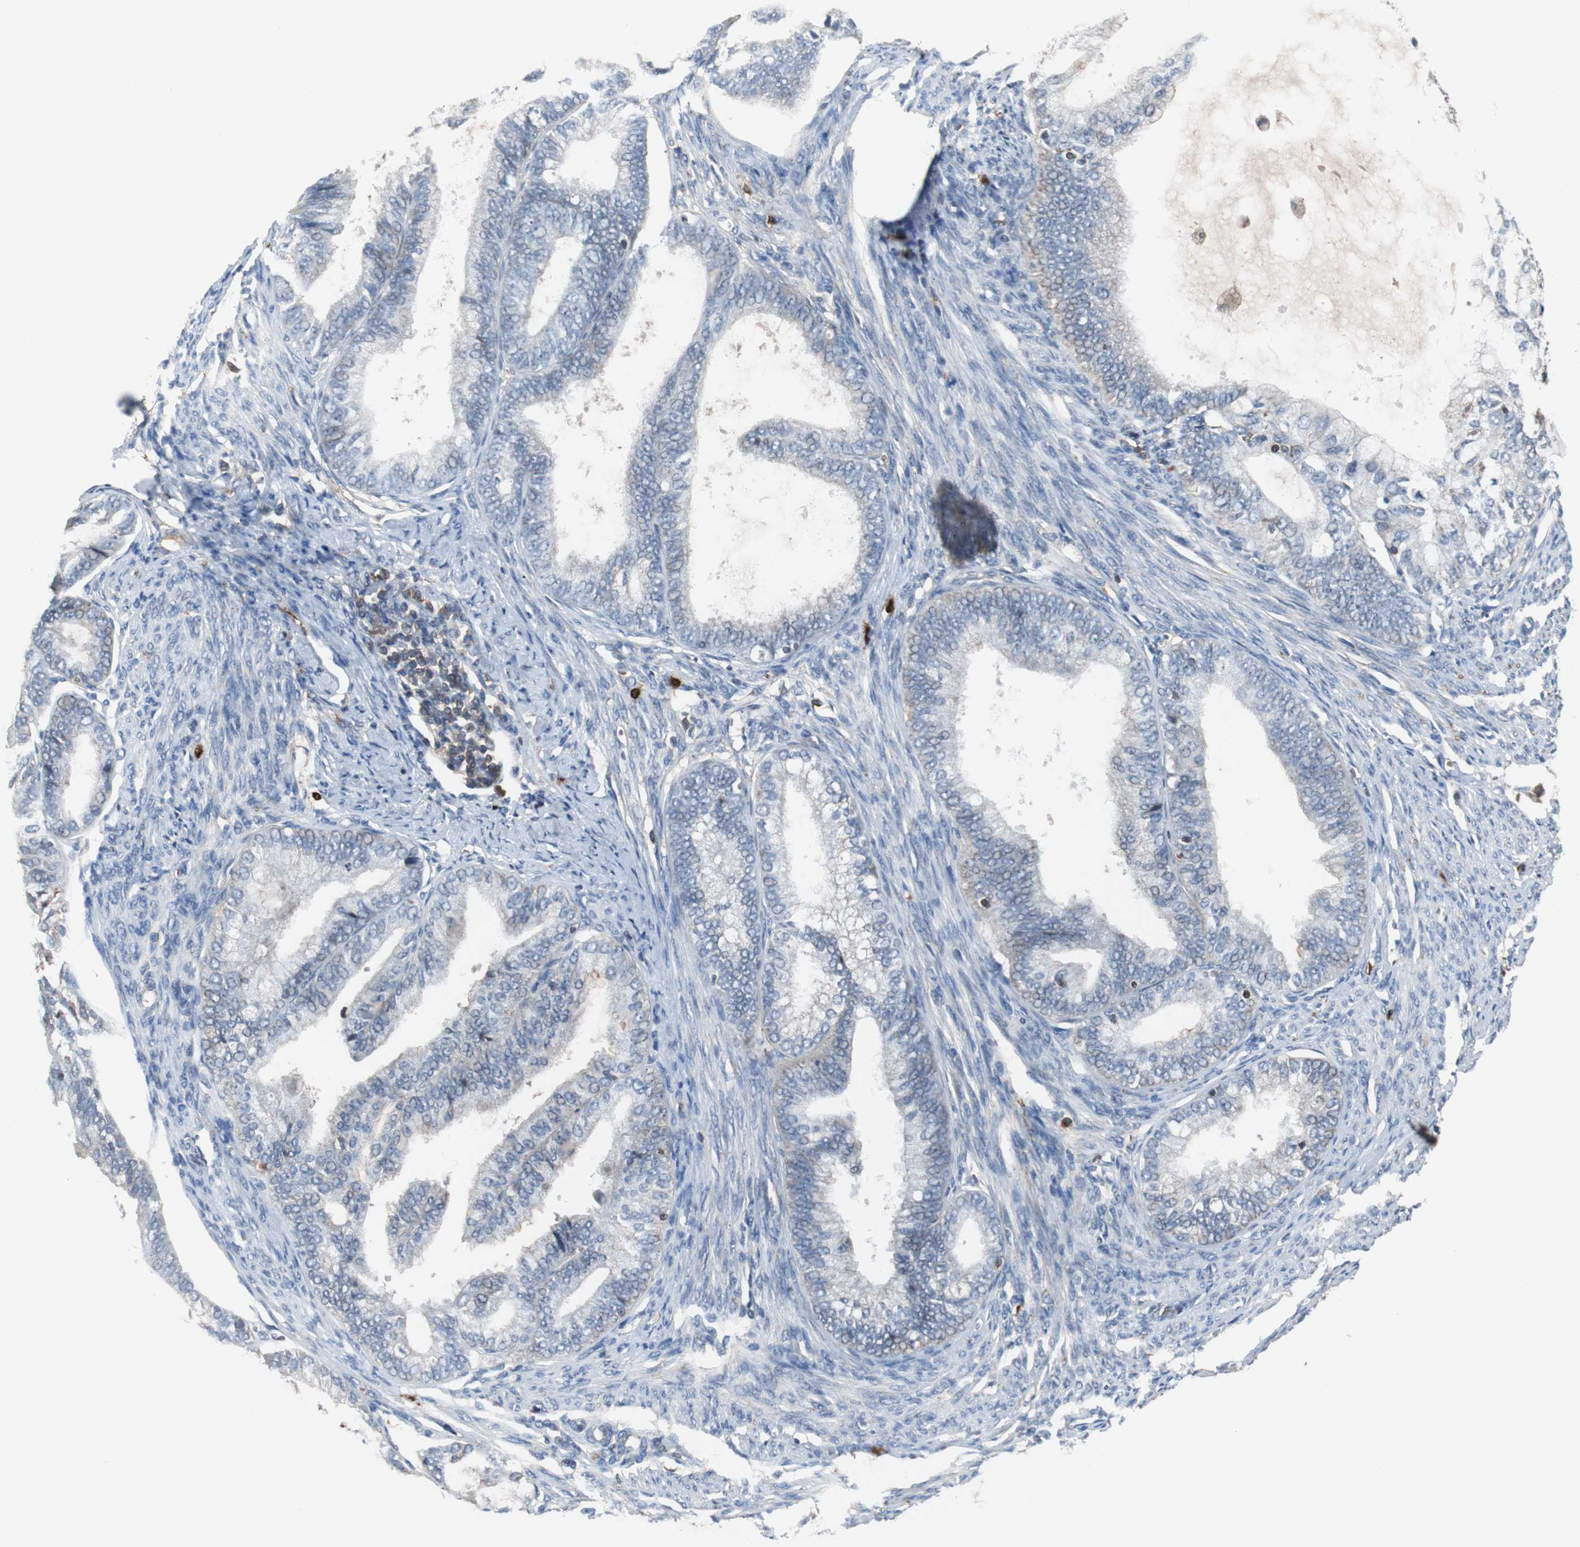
{"staining": {"intensity": "negative", "quantity": "none", "location": "none"}, "tissue": "endometrial cancer", "cell_type": "Tumor cells", "image_type": "cancer", "snomed": [{"axis": "morphology", "description": "Adenocarcinoma, NOS"}, {"axis": "topography", "description": "Endometrium"}], "caption": "Tumor cells show no significant positivity in endometrial adenocarcinoma.", "gene": "CALB2", "patient": {"sex": "female", "age": 86}}